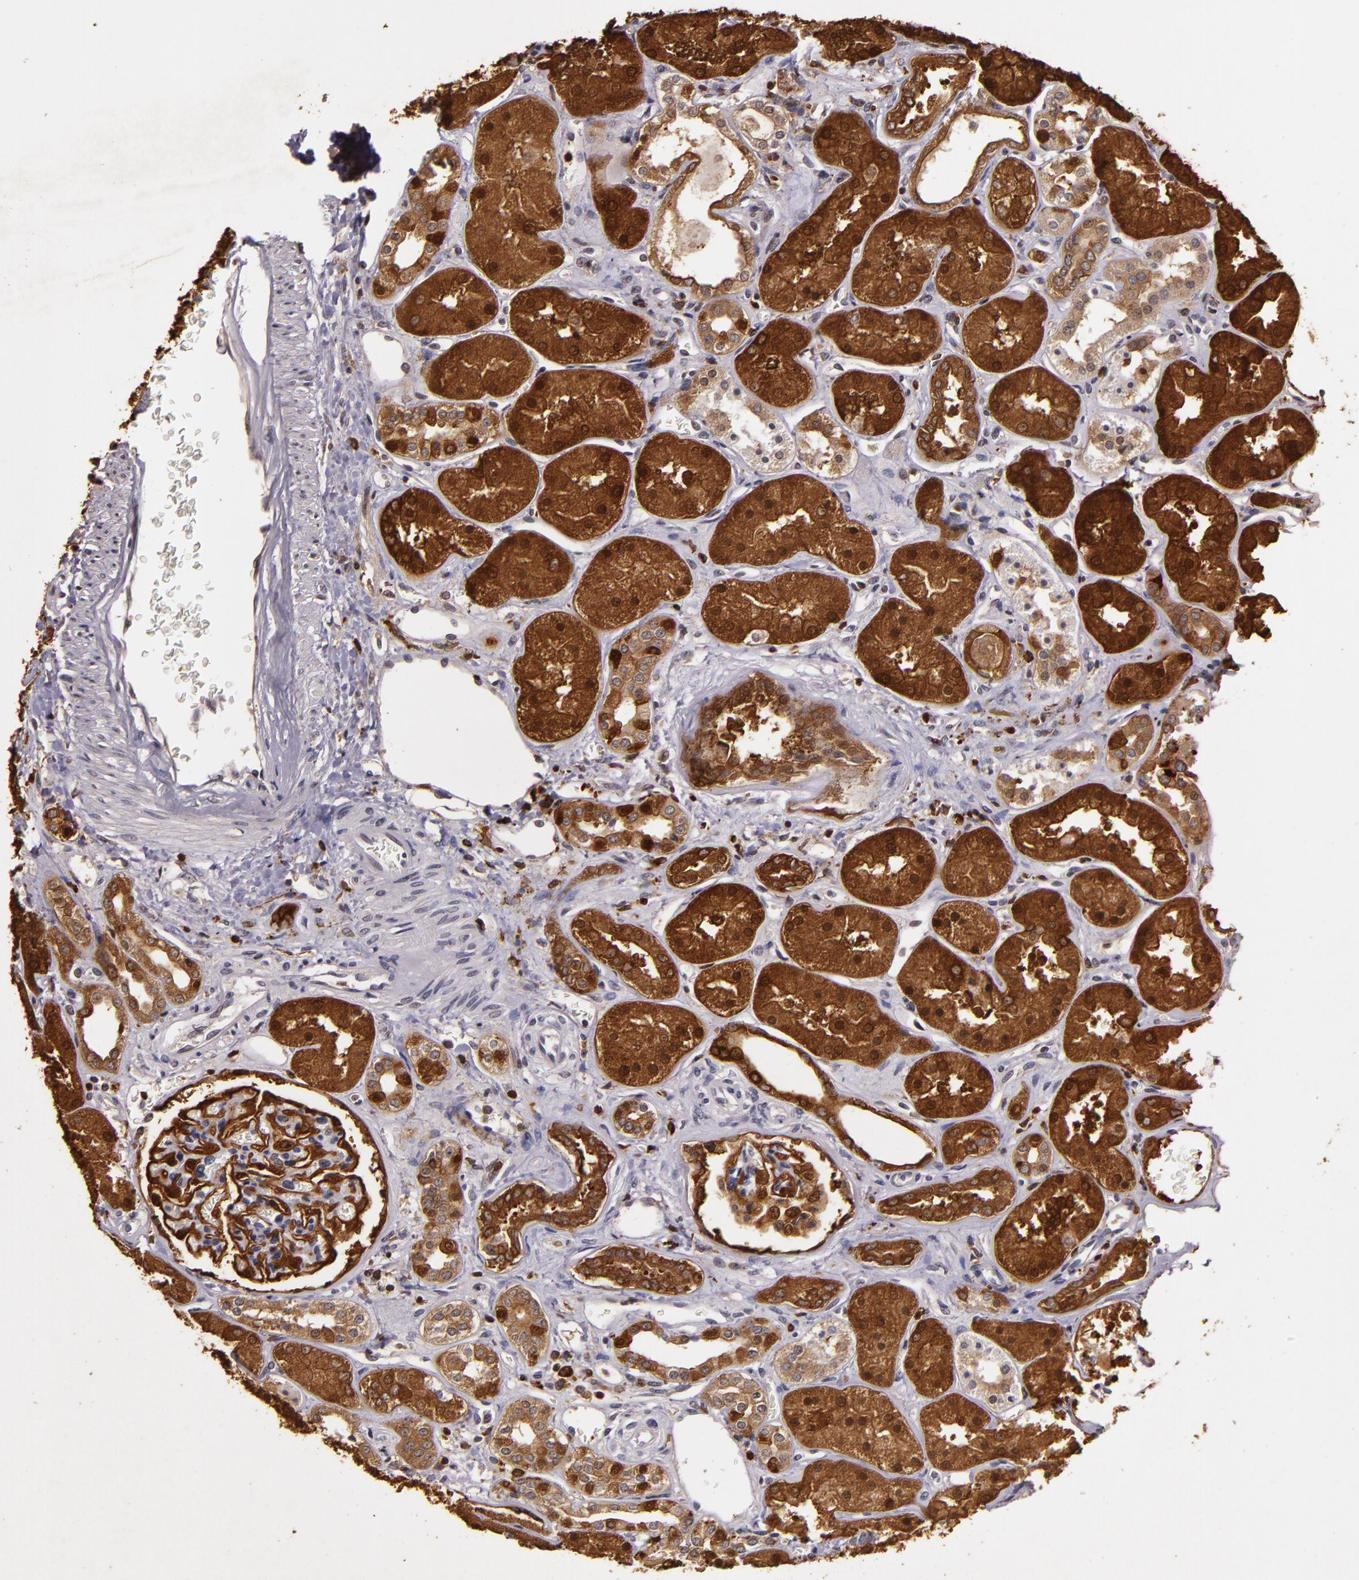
{"staining": {"intensity": "strong", "quantity": ">75%", "location": "cytoplasmic/membranous,nuclear"}, "tissue": "kidney", "cell_type": "Cells in glomeruli", "image_type": "normal", "snomed": [{"axis": "morphology", "description": "Normal tissue, NOS"}, {"axis": "topography", "description": "Kidney"}], "caption": "This photomicrograph demonstrates immunohistochemistry staining of unremarkable kidney, with high strong cytoplasmic/membranous,nuclear expression in about >75% of cells in glomeruli.", "gene": "SLC9A3R1", "patient": {"sex": "male", "age": 28}}